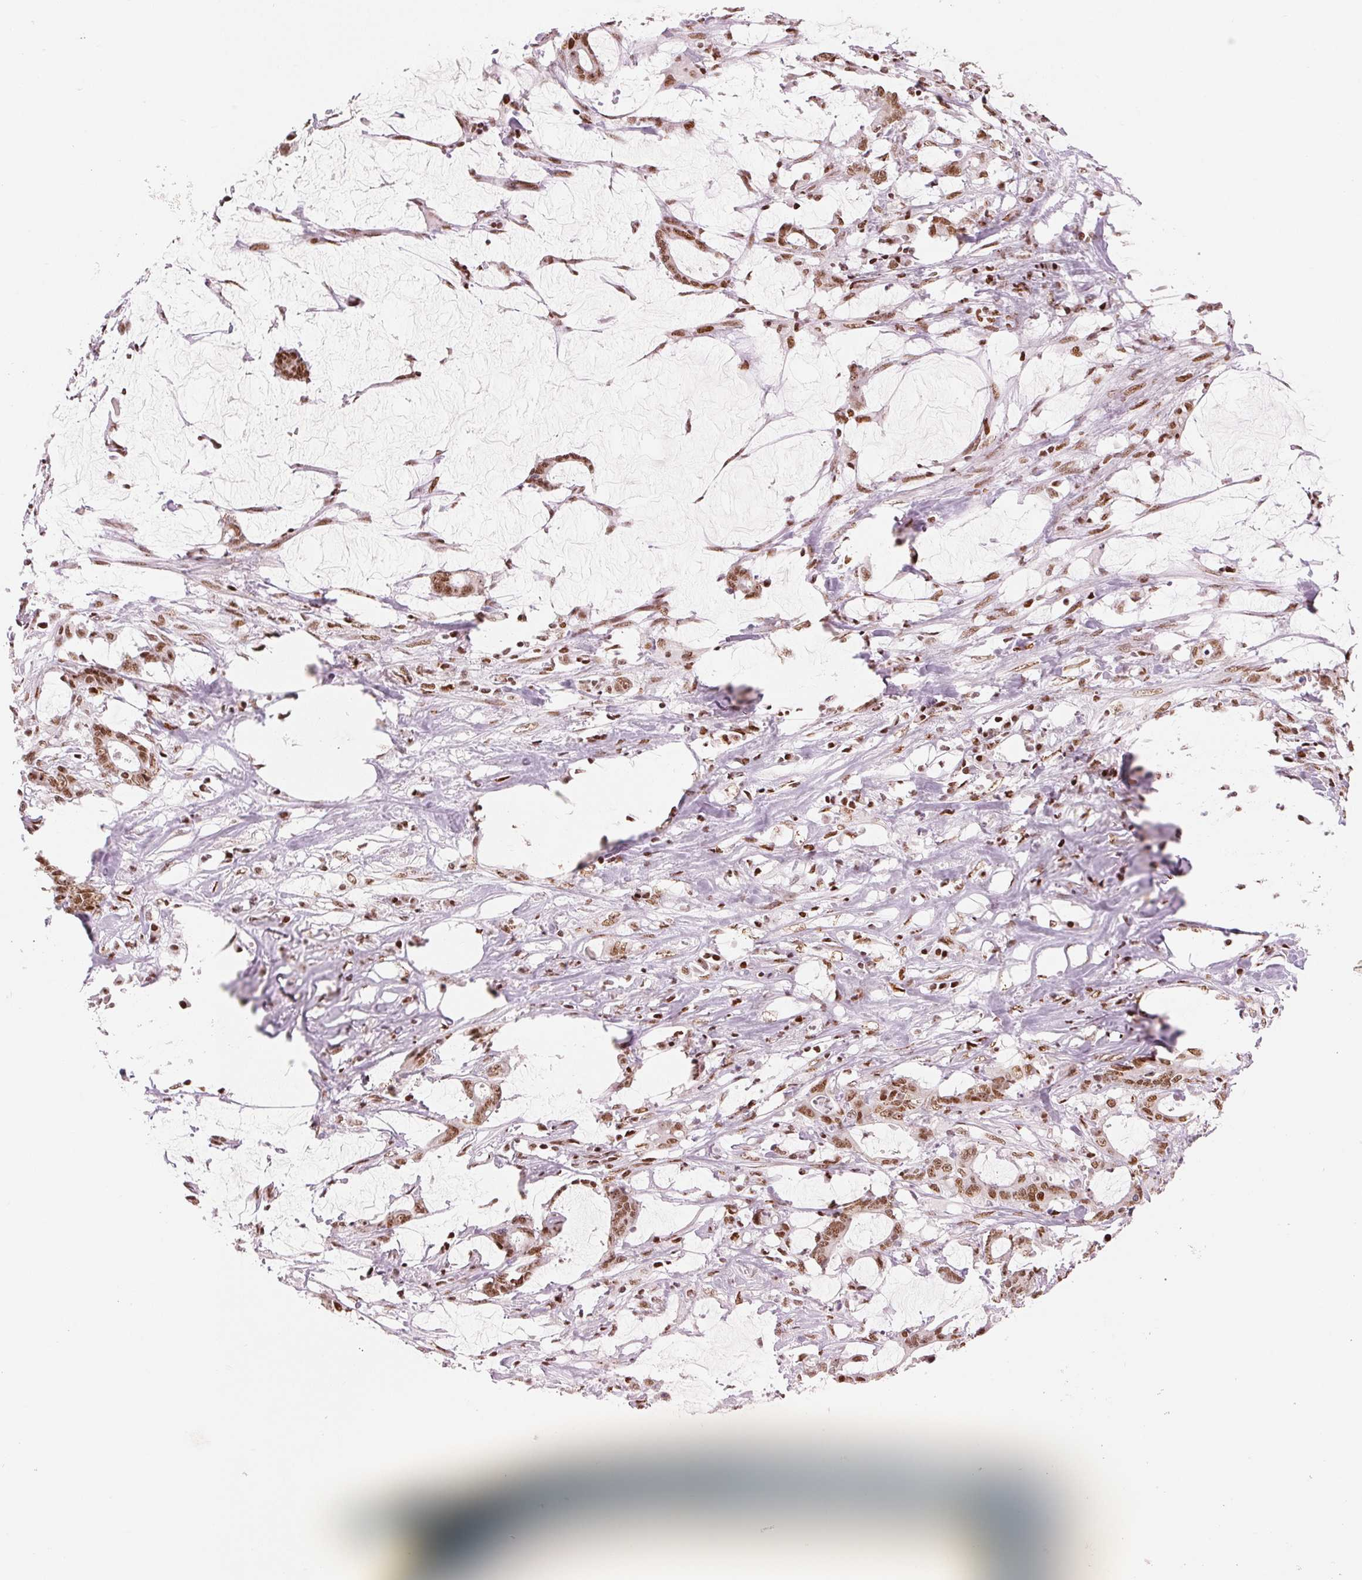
{"staining": {"intensity": "moderate", "quantity": "25%-75%", "location": "nuclear"}, "tissue": "stomach cancer", "cell_type": "Tumor cells", "image_type": "cancer", "snomed": [{"axis": "morphology", "description": "Adenocarcinoma, NOS"}, {"axis": "topography", "description": "Stomach, upper"}], "caption": "Stomach cancer (adenocarcinoma) was stained to show a protein in brown. There is medium levels of moderate nuclear positivity in approximately 25%-75% of tumor cells.", "gene": "NXF1", "patient": {"sex": "male", "age": 68}}